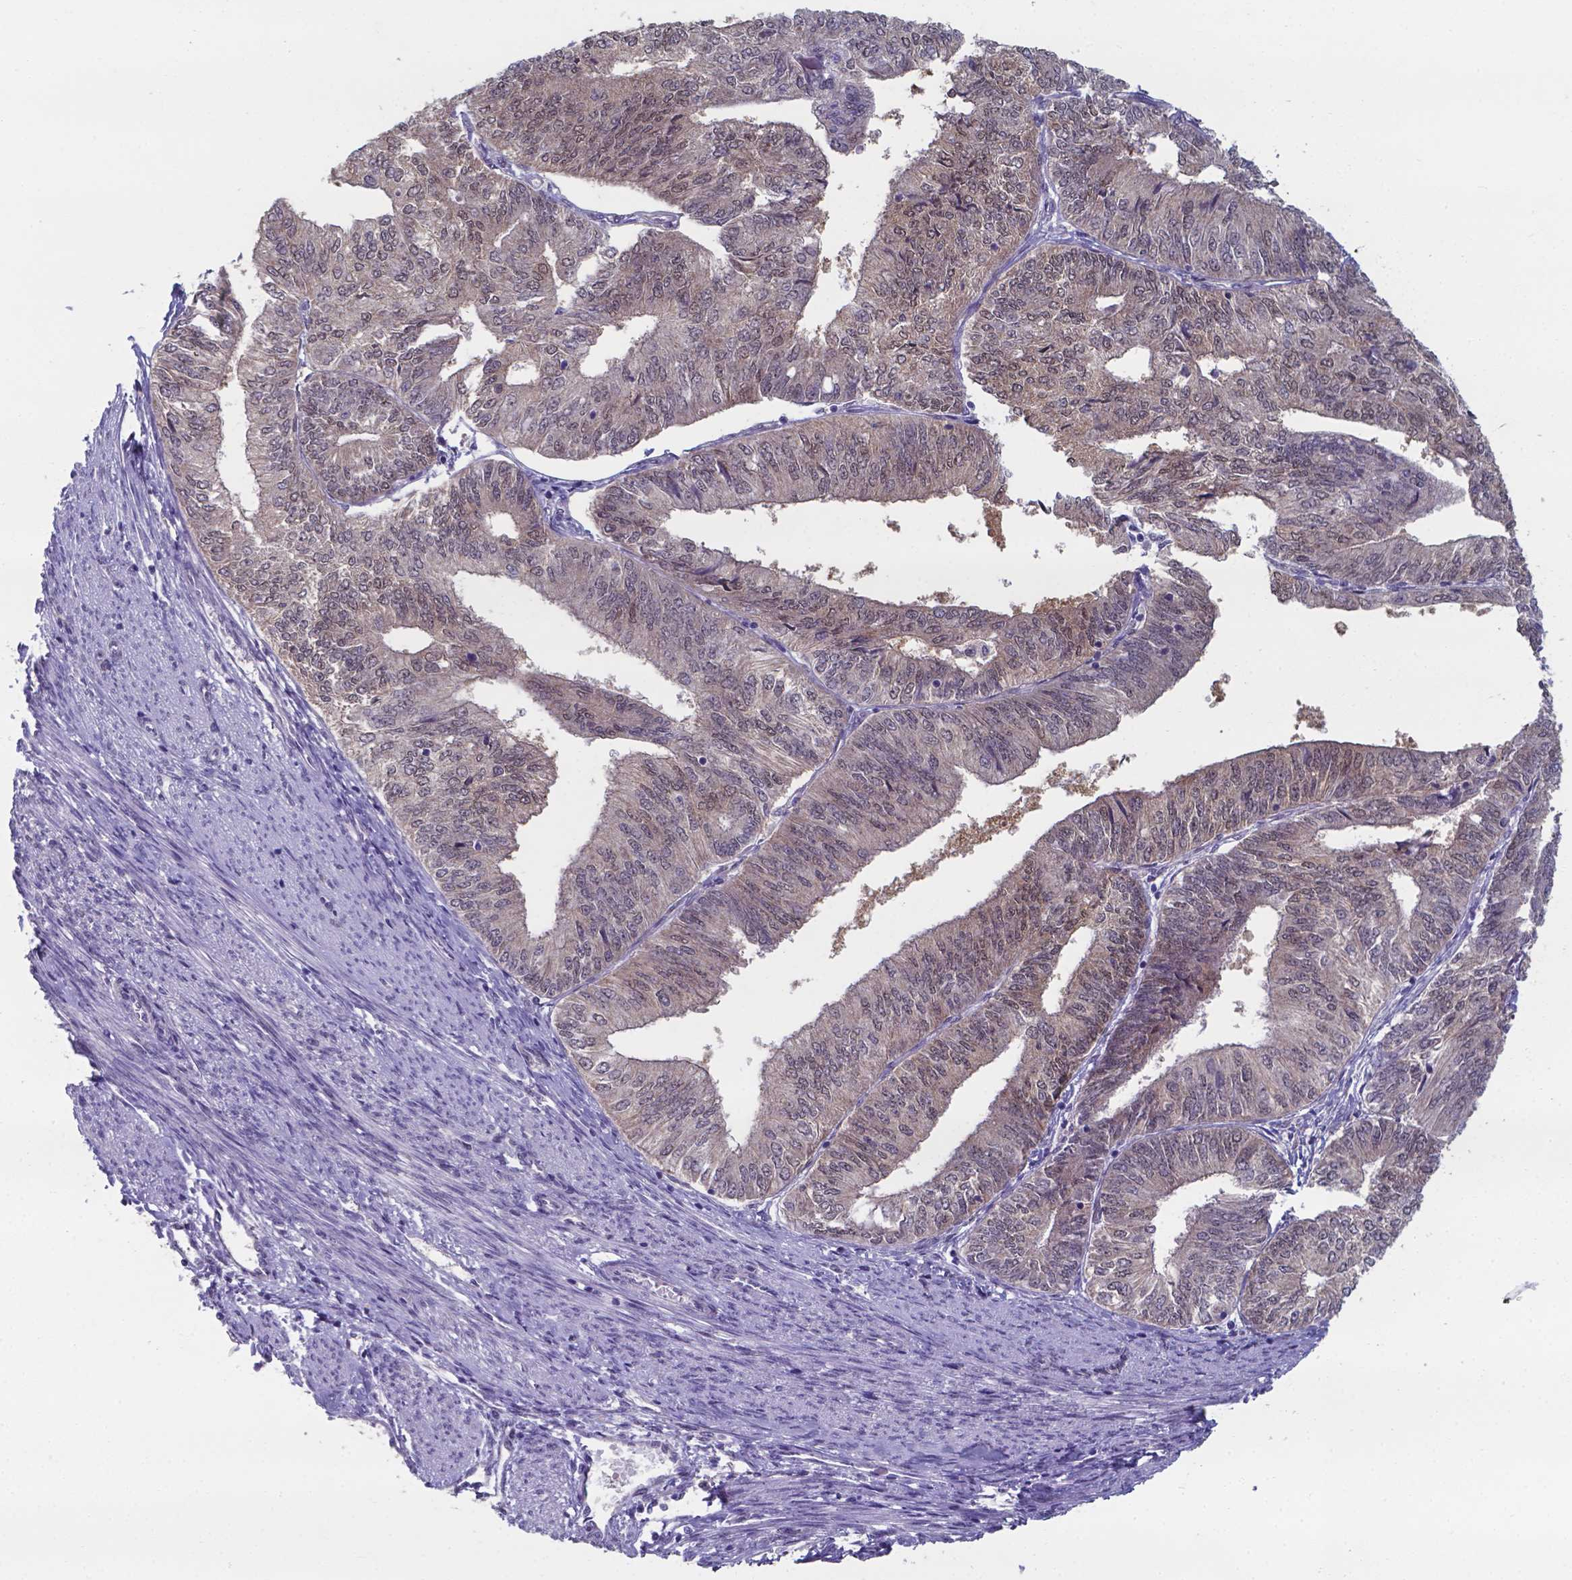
{"staining": {"intensity": "weak", "quantity": "<25%", "location": "cytoplasmic/membranous,nuclear"}, "tissue": "endometrial cancer", "cell_type": "Tumor cells", "image_type": "cancer", "snomed": [{"axis": "morphology", "description": "Adenocarcinoma, NOS"}, {"axis": "topography", "description": "Endometrium"}], "caption": "The photomicrograph exhibits no staining of tumor cells in endometrial cancer.", "gene": "UBE2E2", "patient": {"sex": "female", "age": 58}}